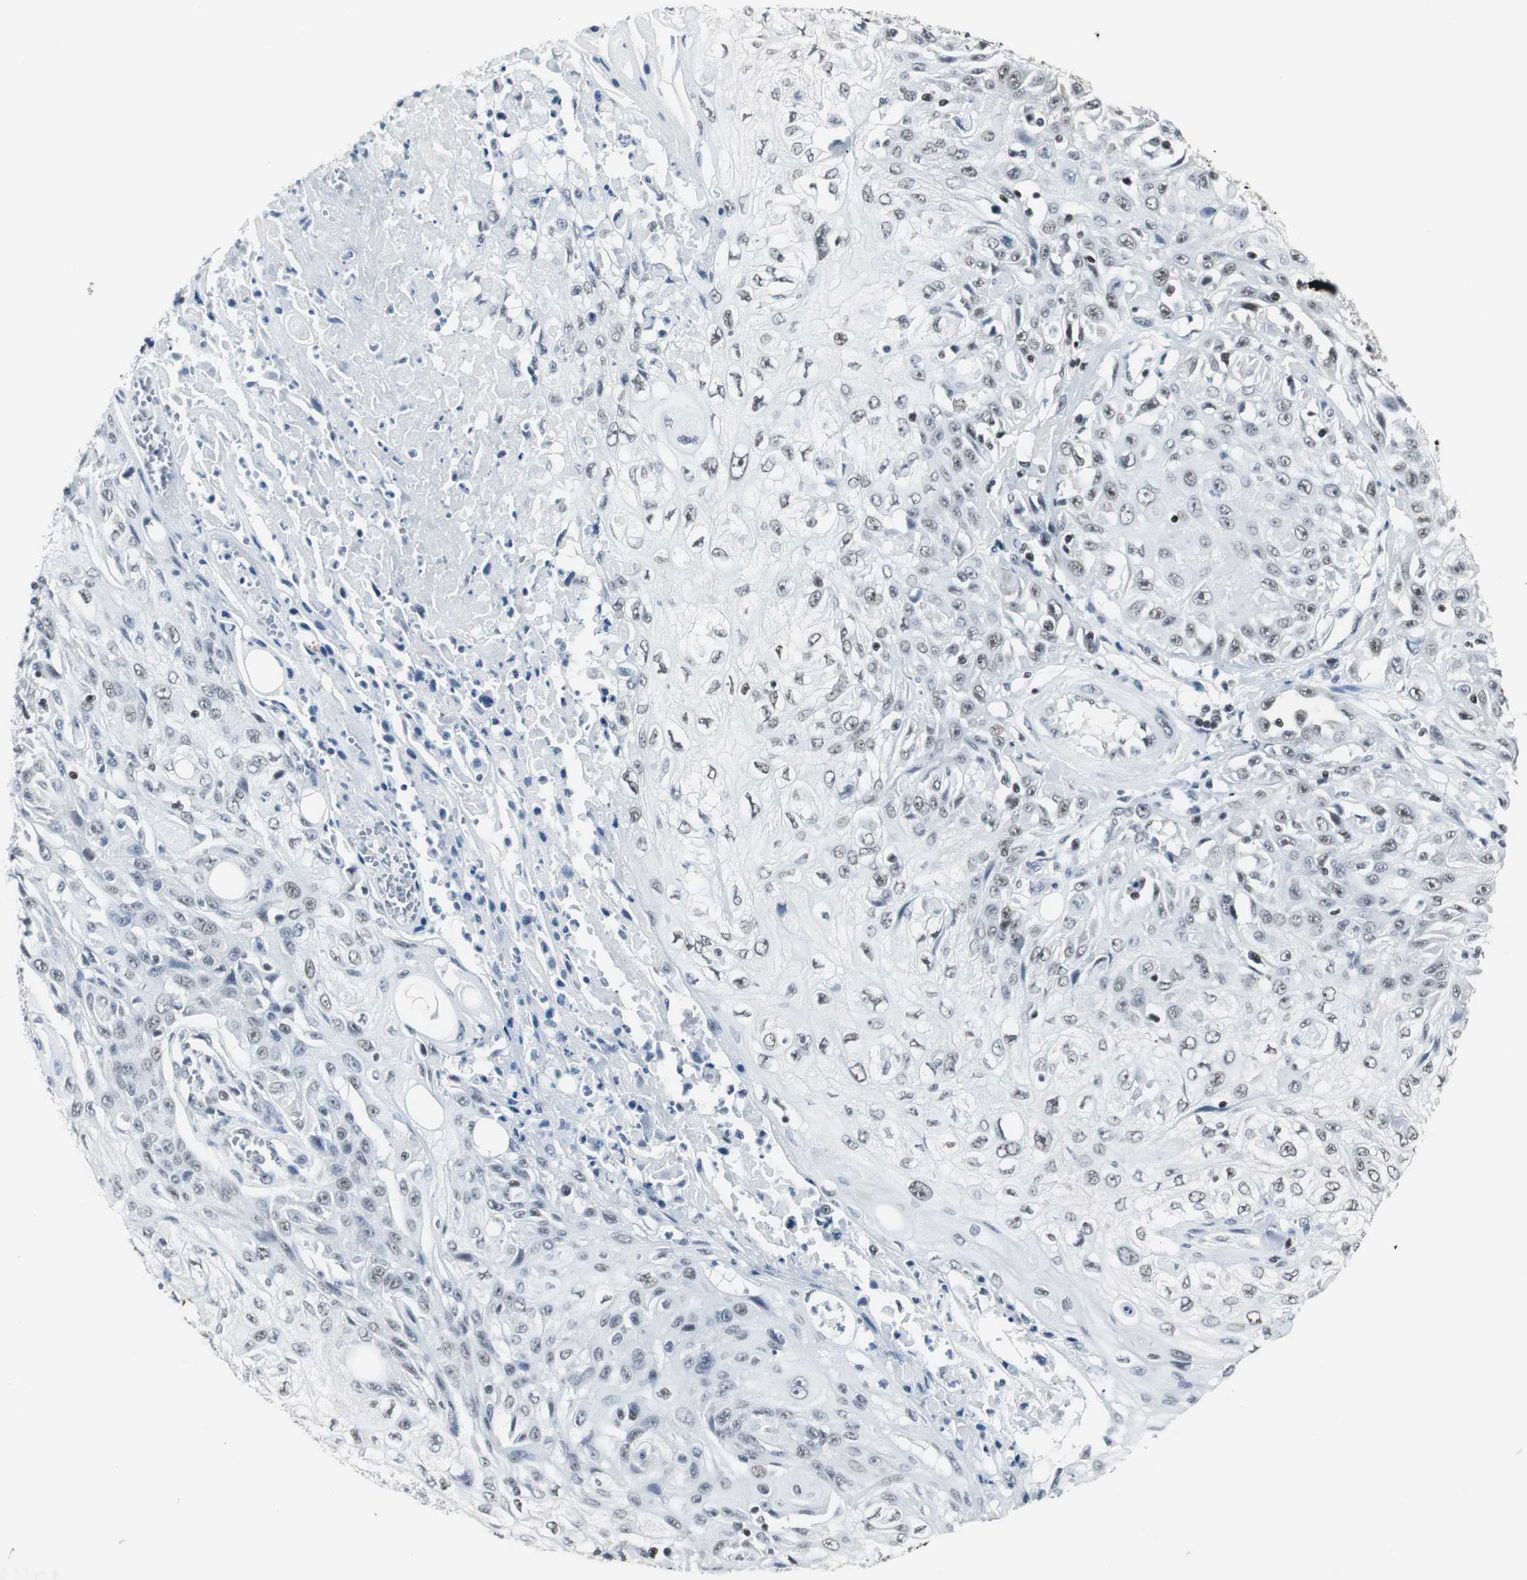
{"staining": {"intensity": "weak", "quantity": "25%-75%", "location": "nuclear"}, "tissue": "skin cancer", "cell_type": "Tumor cells", "image_type": "cancer", "snomed": [{"axis": "morphology", "description": "Squamous cell carcinoma, NOS"}, {"axis": "topography", "description": "Skin"}], "caption": "Weak nuclear expression for a protein is present in about 25%-75% of tumor cells of skin squamous cell carcinoma using IHC.", "gene": "RAD9A", "patient": {"sex": "male", "age": 75}}